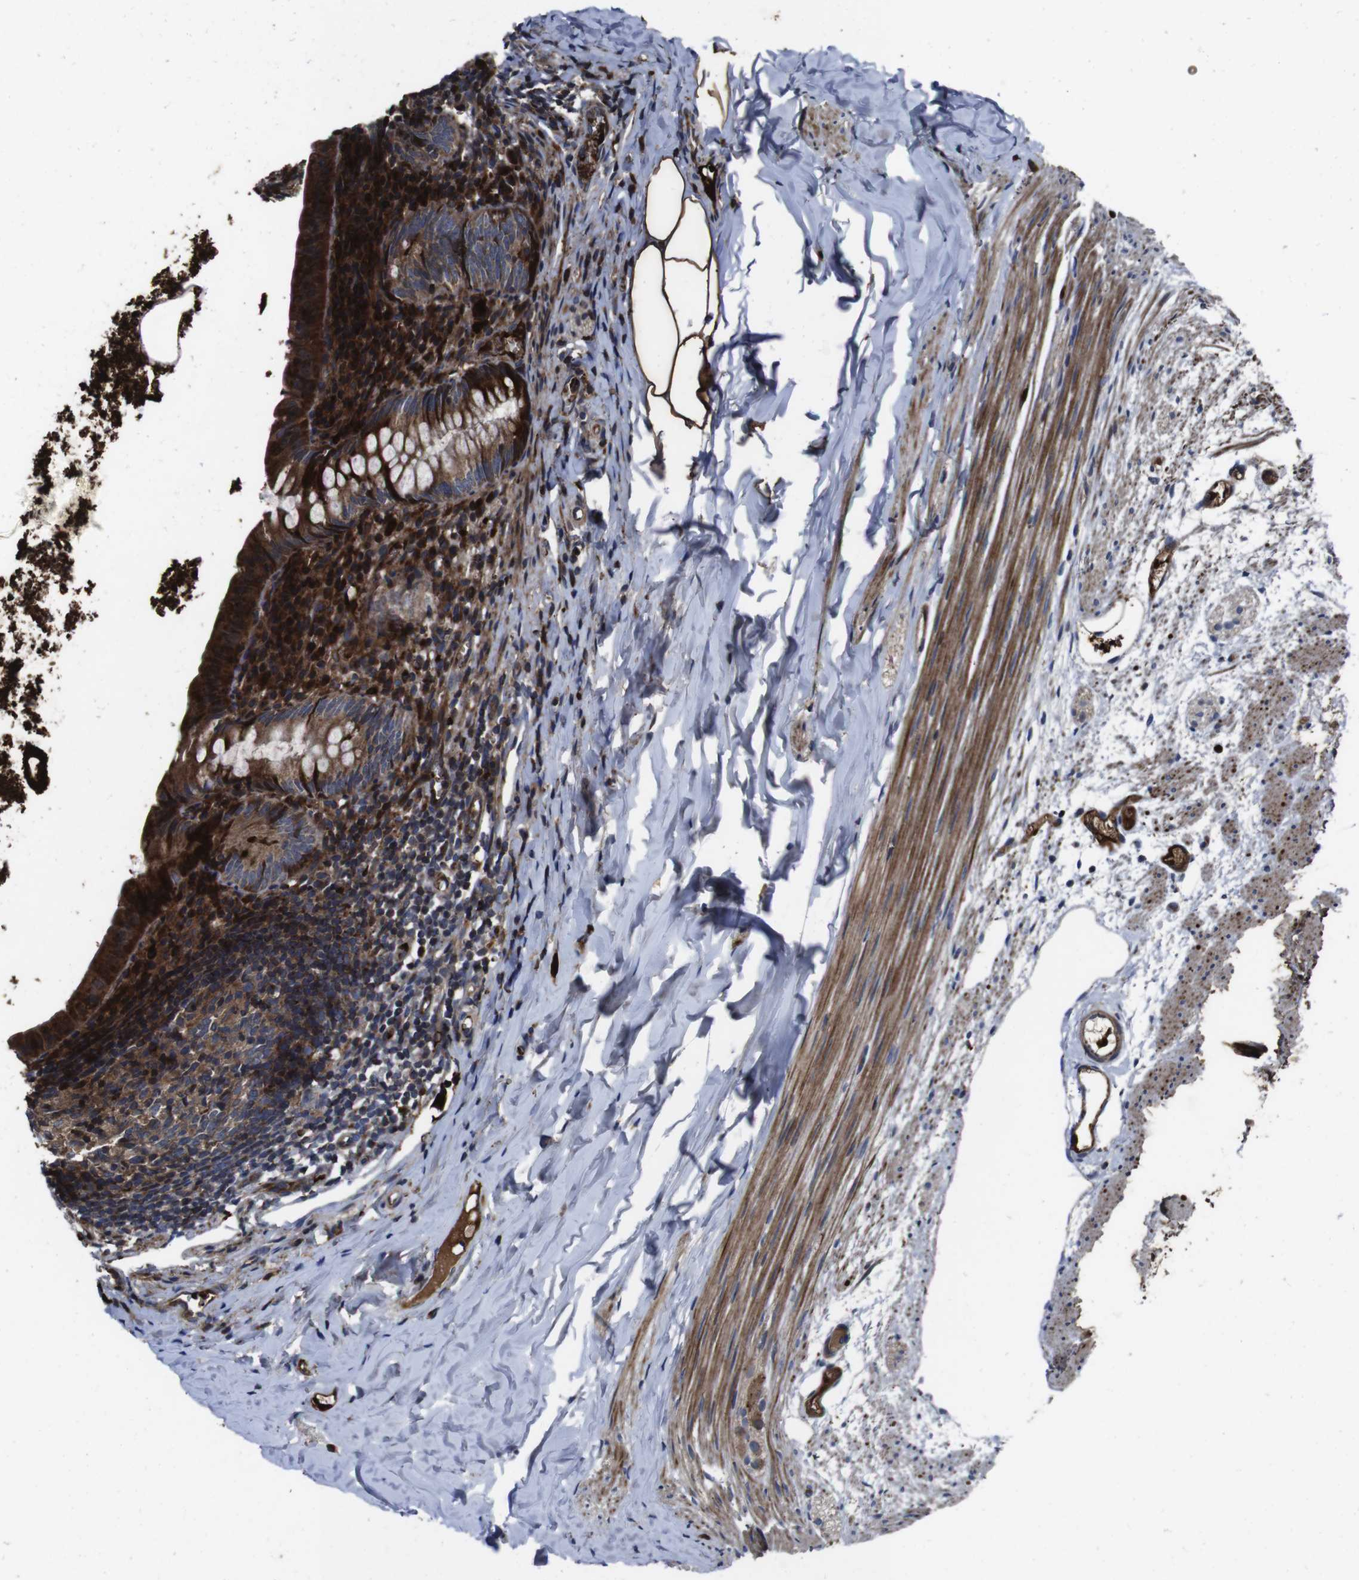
{"staining": {"intensity": "strong", "quantity": ">75%", "location": "cytoplasmic/membranous"}, "tissue": "appendix", "cell_type": "Glandular cells", "image_type": "normal", "snomed": [{"axis": "morphology", "description": "Normal tissue, NOS"}, {"axis": "topography", "description": "Appendix"}], "caption": "Immunohistochemical staining of unremarkable human appendix exhibits >75% levels of strong cytoplasmic/membranous protein staining in about >75% of glandular cells.", "gene": "SMYD3", "patient": {"sex": "female", "age": 10}}